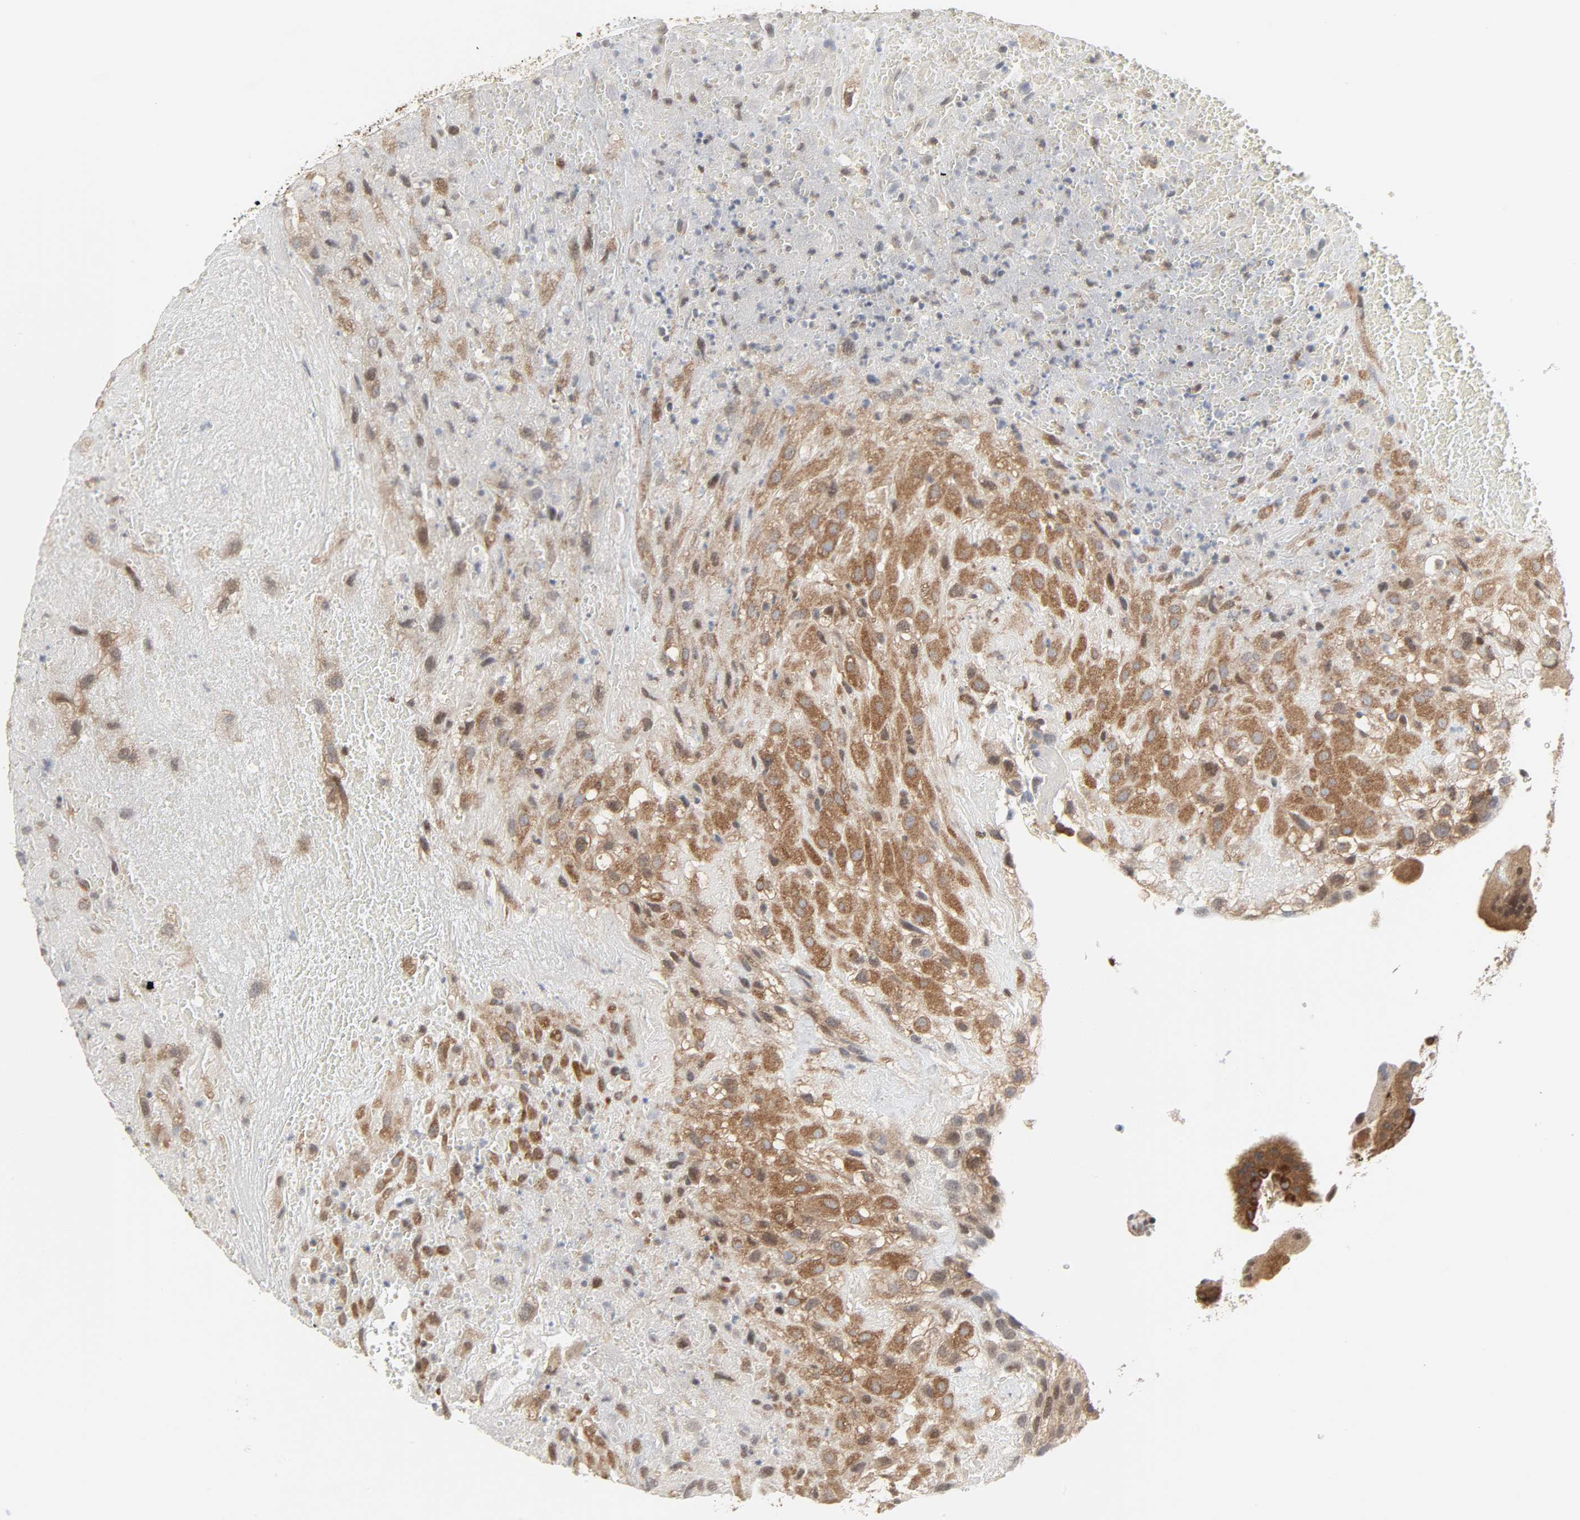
{"staining": {"intensity": "moderate", "quantity": ">75%", "location": "cytoplasmic/membranous"}, "tissue": "placenta", "cell_type": "Decidual cells", "image_type": "normal", "snomed": [{"axis": "morphology", "description": "Normal tissue, NOS"}, {"axis": "topography", "description": "Placenta"}], "caption": "Brown immunohistochemical staining in normal placenta reveals moderate cytoplasmic/membranous staining in approximately >75% of decidual cells. (DAB IHC with brightfield microscopy, high magnification).", "gene": "GSK3A", "patient": {"sex": "female", "age": 19}}